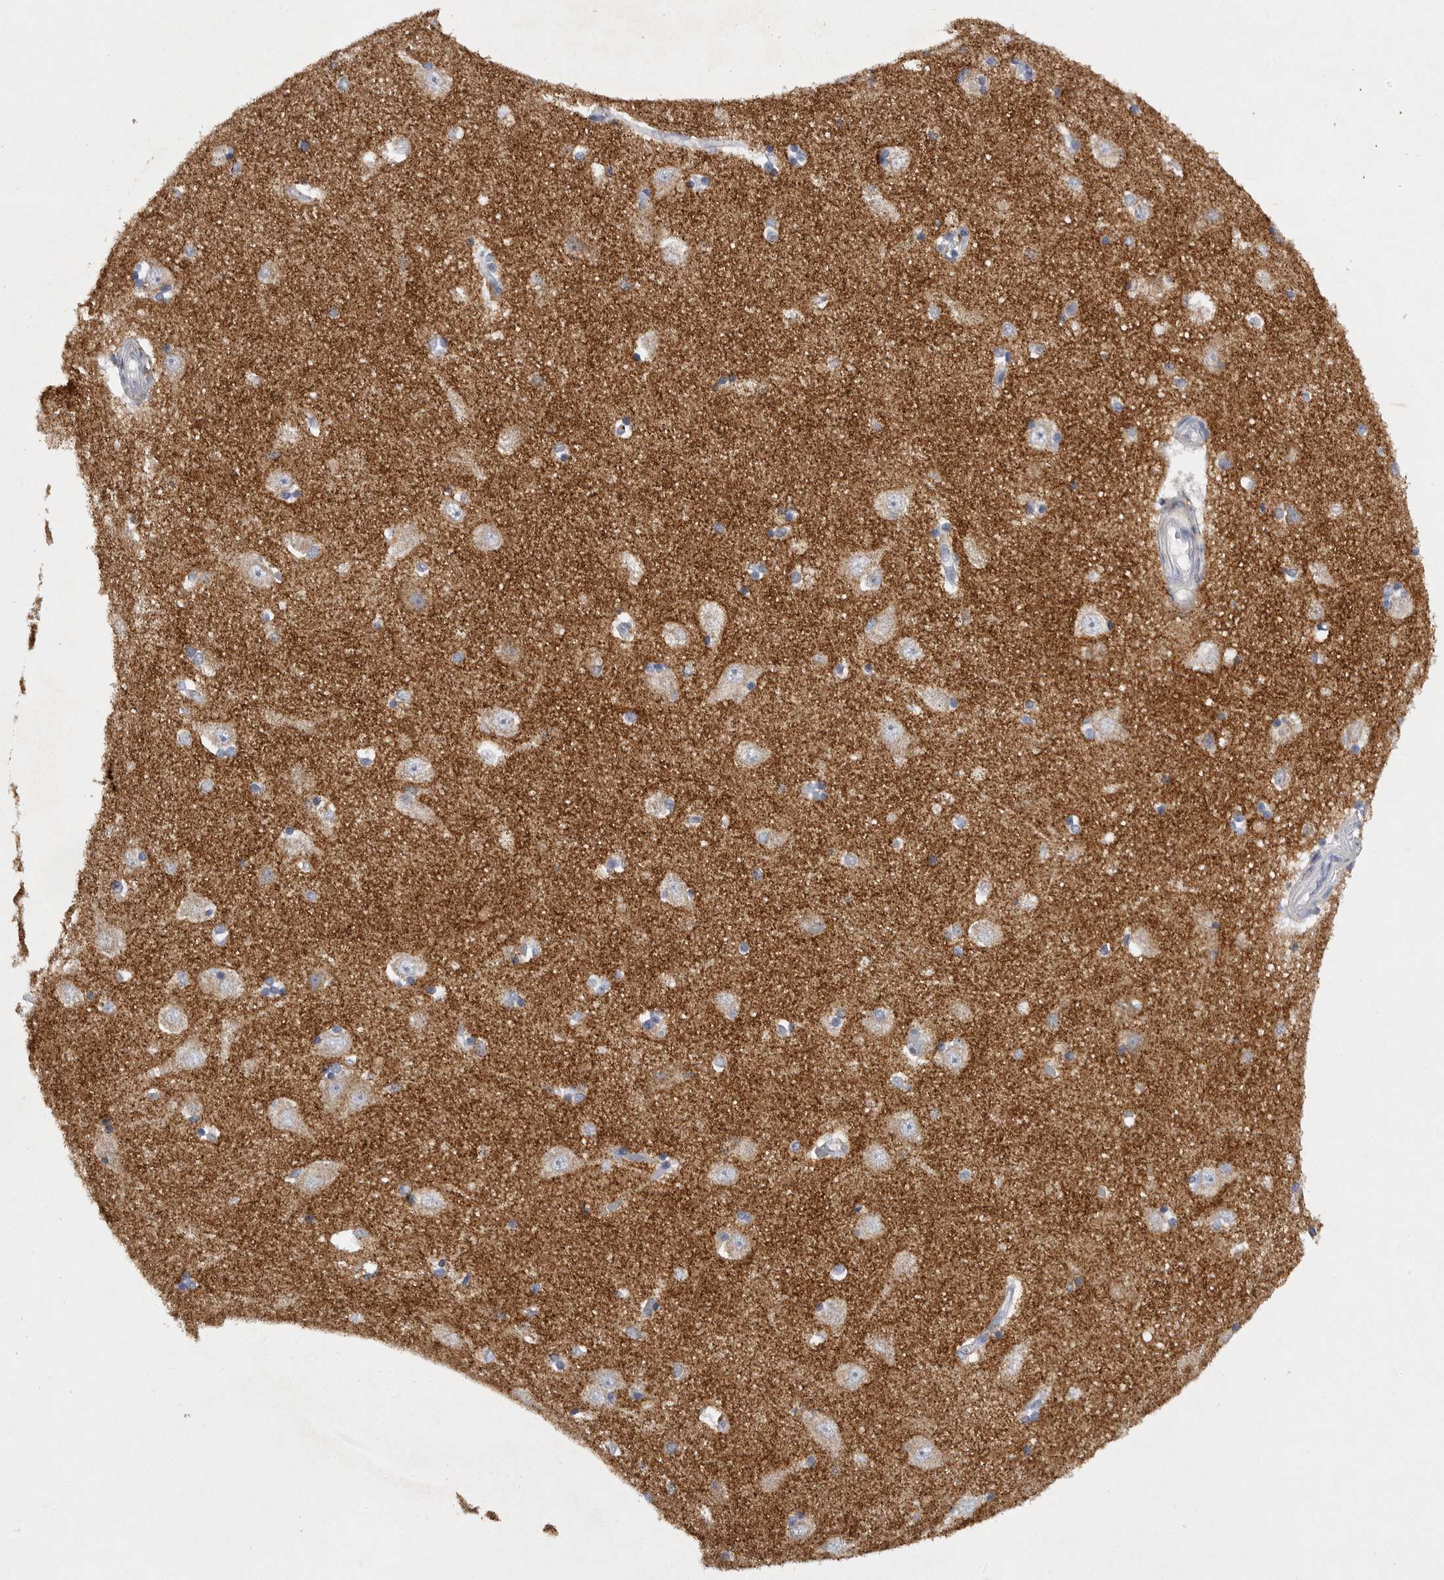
{"staining": {"intensity": "weak", "quantity": "25%-75%", "location": "cytoplasmic/membranous"}, "tissue": "hippocampus", "cell_type": "Glial cells", "image_type": "normal", "snomed": [{"axis": "morphology", "description": "Normal tissue, NOS"}, {"axis": "topography", "description": "Hippocampus"}], "caption": "IHC of unremarkable hippocampus reveals low levels of weak cytoplasmic/membranous positivity in approximately 25%-75% of glial cells. Nuclei are stained in blue.", "gene": "EDEM3", "patient": {"sex": "male", "age": 45}}